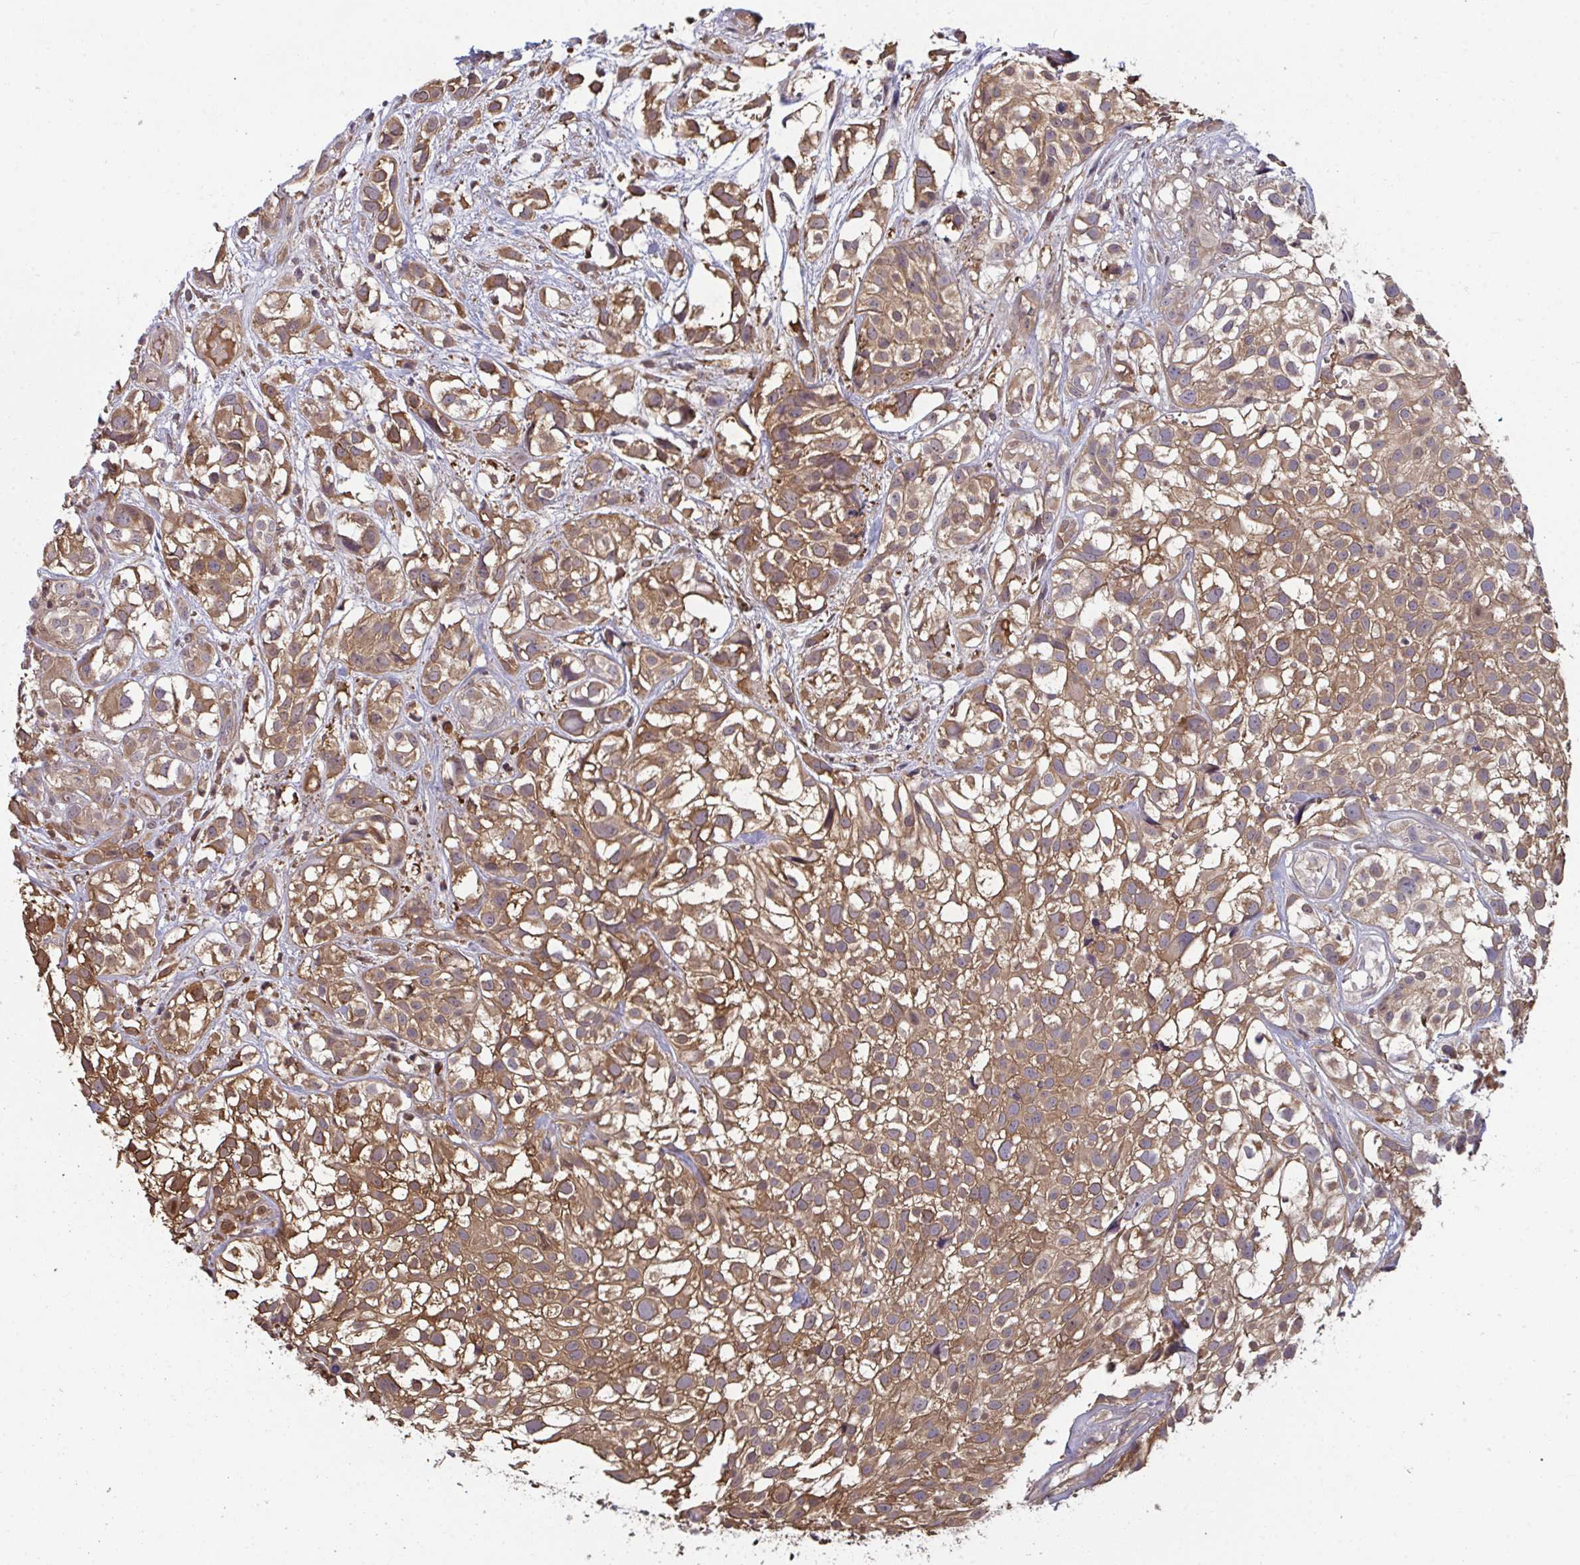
{"staining": {"intensity": "moderate", "quantity": ">75%", "location": "cytoplasmic/membranous"}, "tissue": "urothelial cancer", "cell_type": "Tumor cells", "image_type": "cancer", "snomed": [{"axis": "morphology", "description": "Urothelial carcinoma, High grade"}, {"axis": "topography", "description": "Urinary bladder"}], "caption": "Urothelial cancer stained for a protein shows moderate cytoplasmic/membranous positivity in tumor cells.", "gene": "TTC9C", "patient": {"sex": "male", "age": 56}}